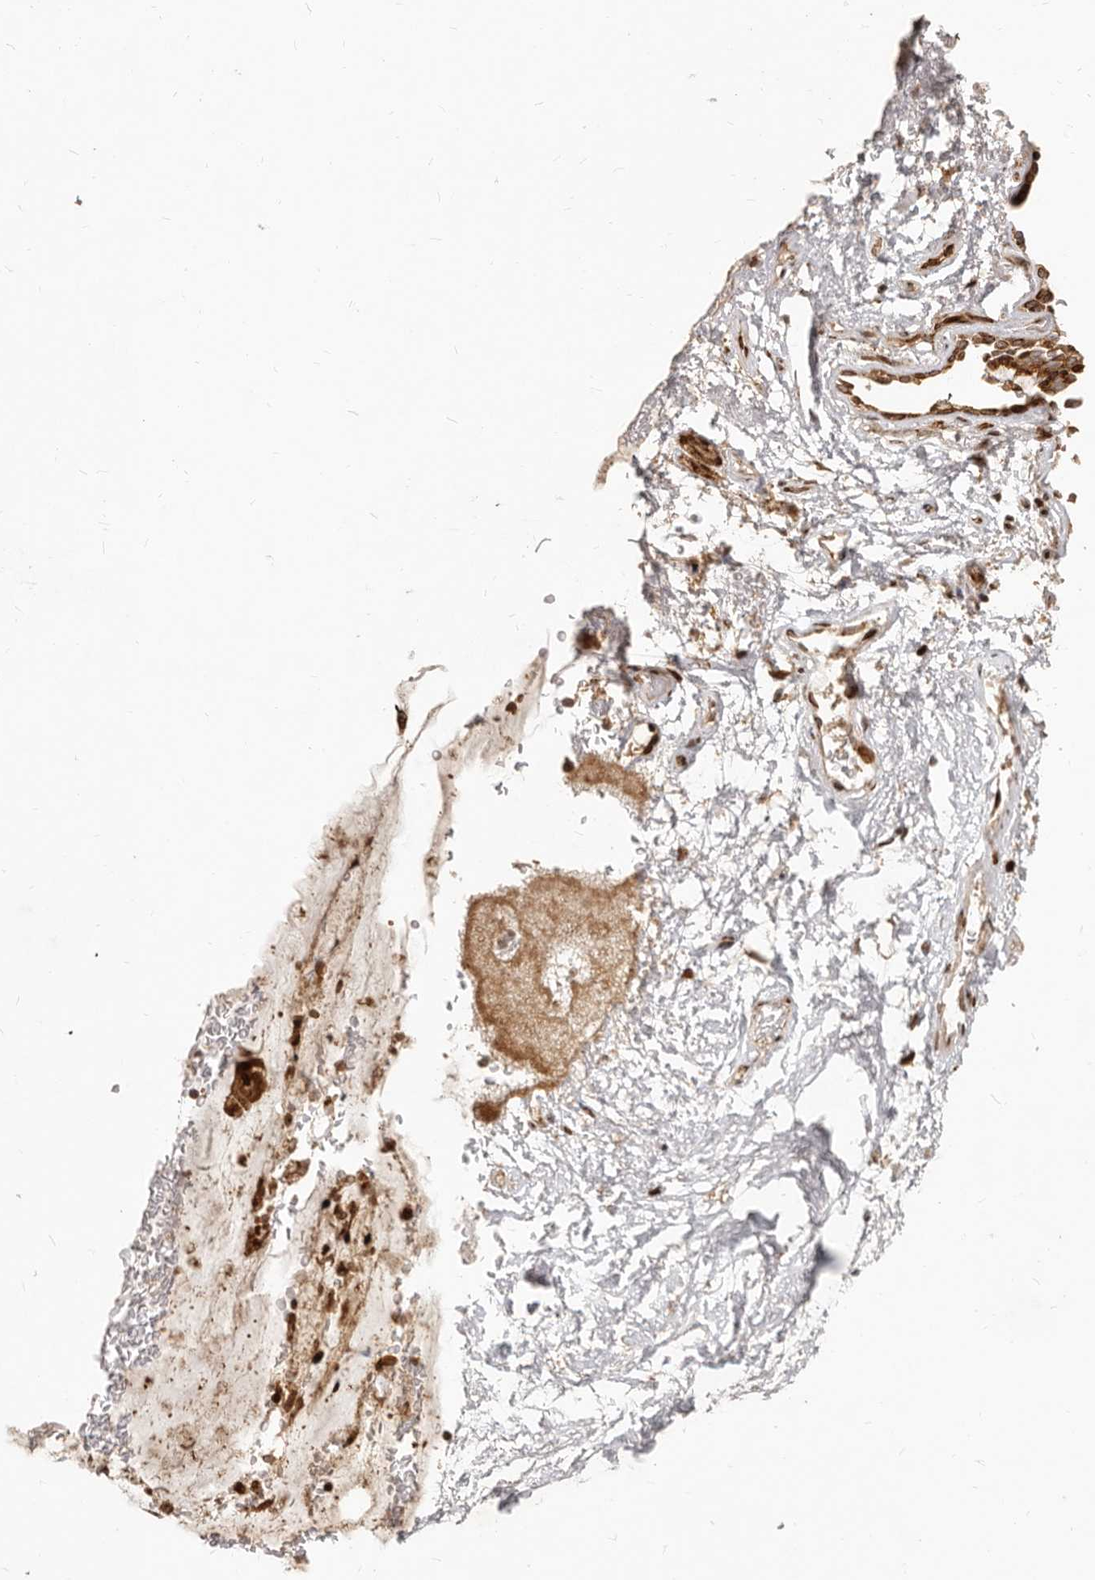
{"staining": {"intensity": "weak", "quantity": "25%-75%", "location": "cytoplasmic/membranous"}, "tissue": "adipose tissue", "cell_type": "Adipocytes", "image_type": "normal", "snomed": [{"axis": "morphology", "description": "Normal tissue, NOS"}, {"axis": "topography", "description": "Cartilage tissue"}, {"axis": "topography", "description": "Bronchus"}], "caption": "This image exhibits immunohistochemistry staining of benign adipose tissue, with low weak cytoplasmic/membranous positivity in approximately 25%-75% of adipocytes.", "gene": "TRIM4", "patient": {"sex": "female", "age": 73}}